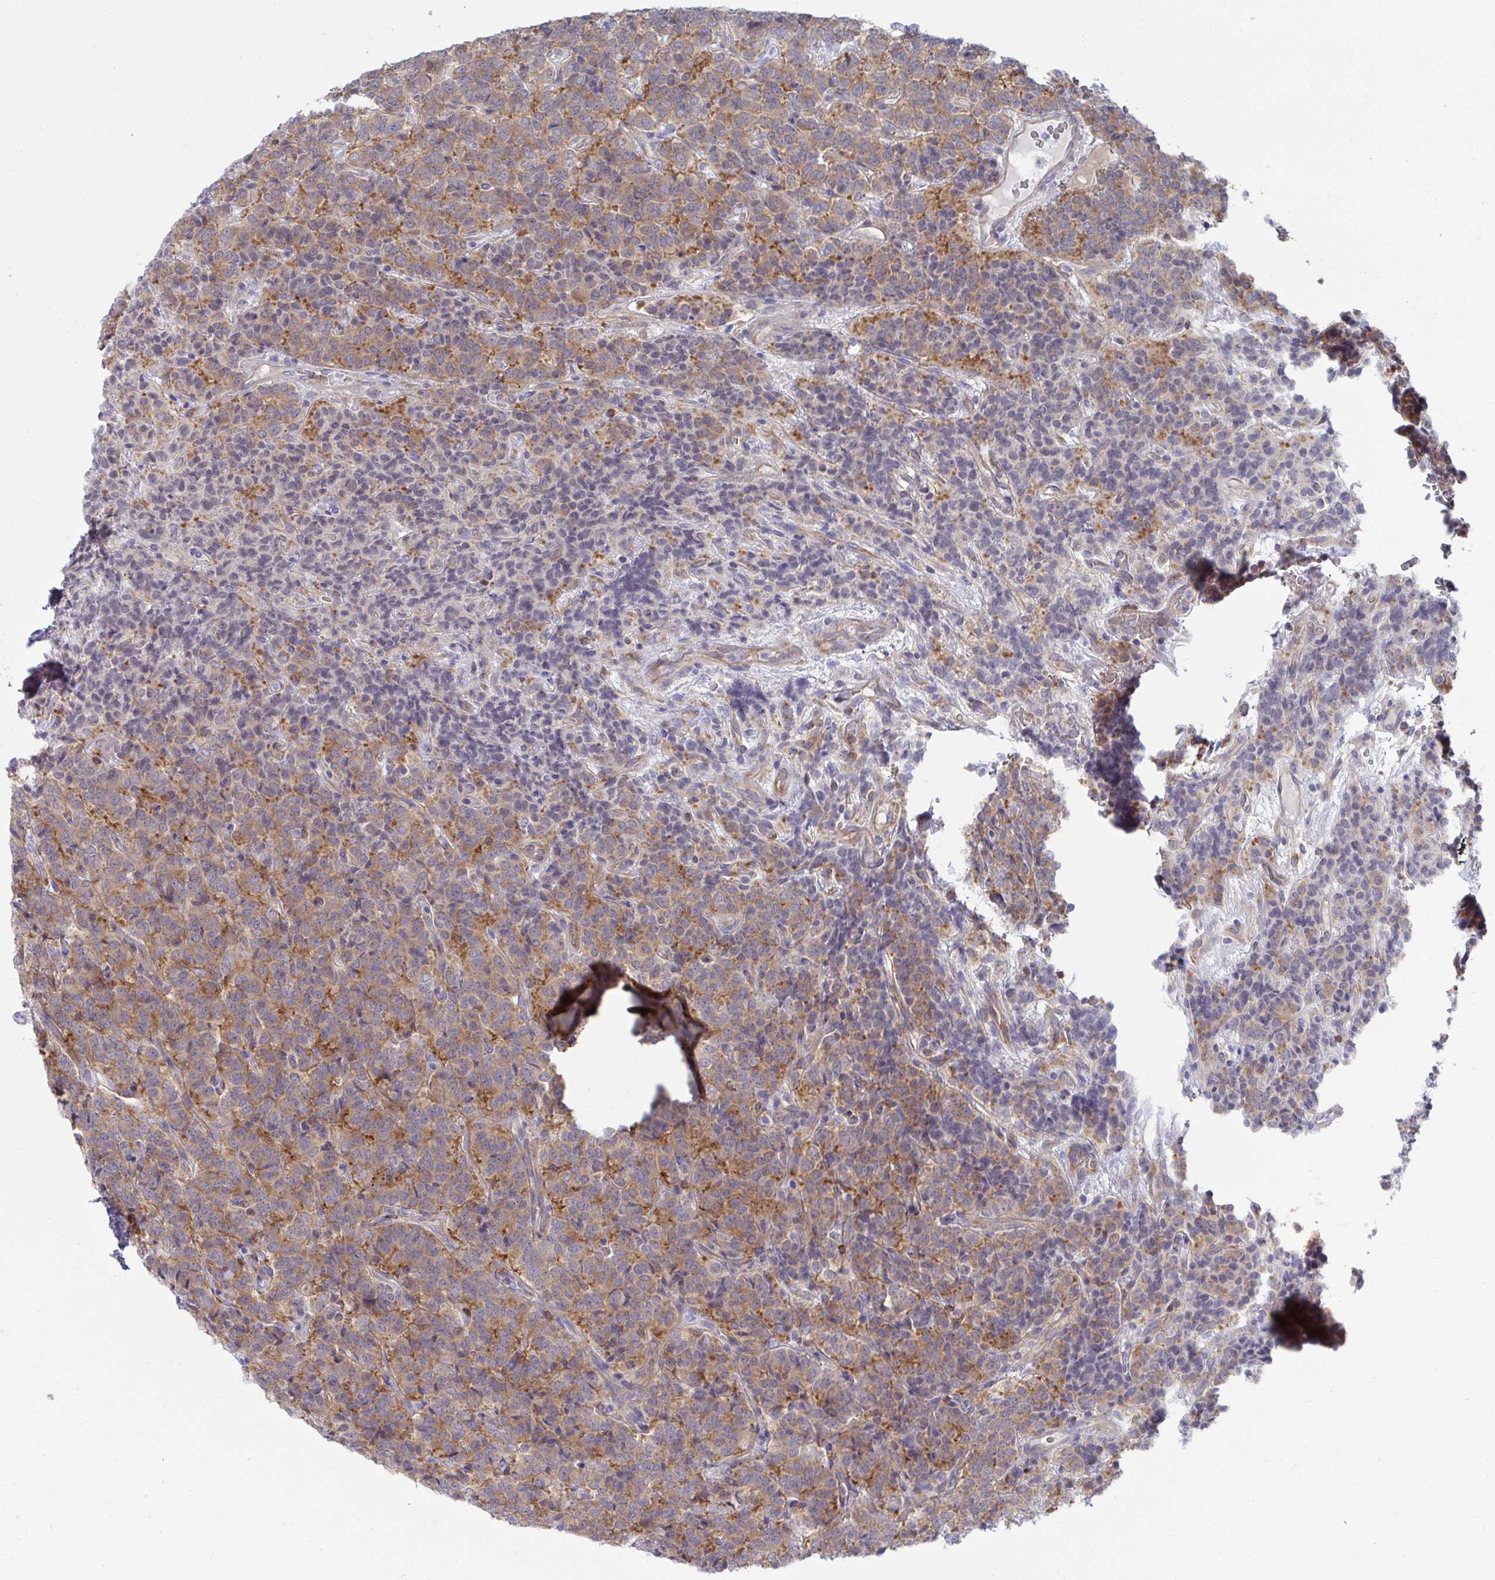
{"staining": {"intensity": "moderate", "quantity": "25%-75%", "location": "cytoplasmic/membranous"}, "tissue": "carcinoid", "cell_type": "Tumor cells", "image_type": "cancer", "snomed": [{"axis": "morphology", "description": "Carcinoid, malignant, NOS"}, {"axis": "topography", "description": "Pancreas"}], "caption": "Carcinoid tissue demonstrates moderate cytoplasmic/membranous expression in approximately 25%-75% of tumor cells", "gene": "WNK1", "patient": {"sex": "male", "age": 36}}